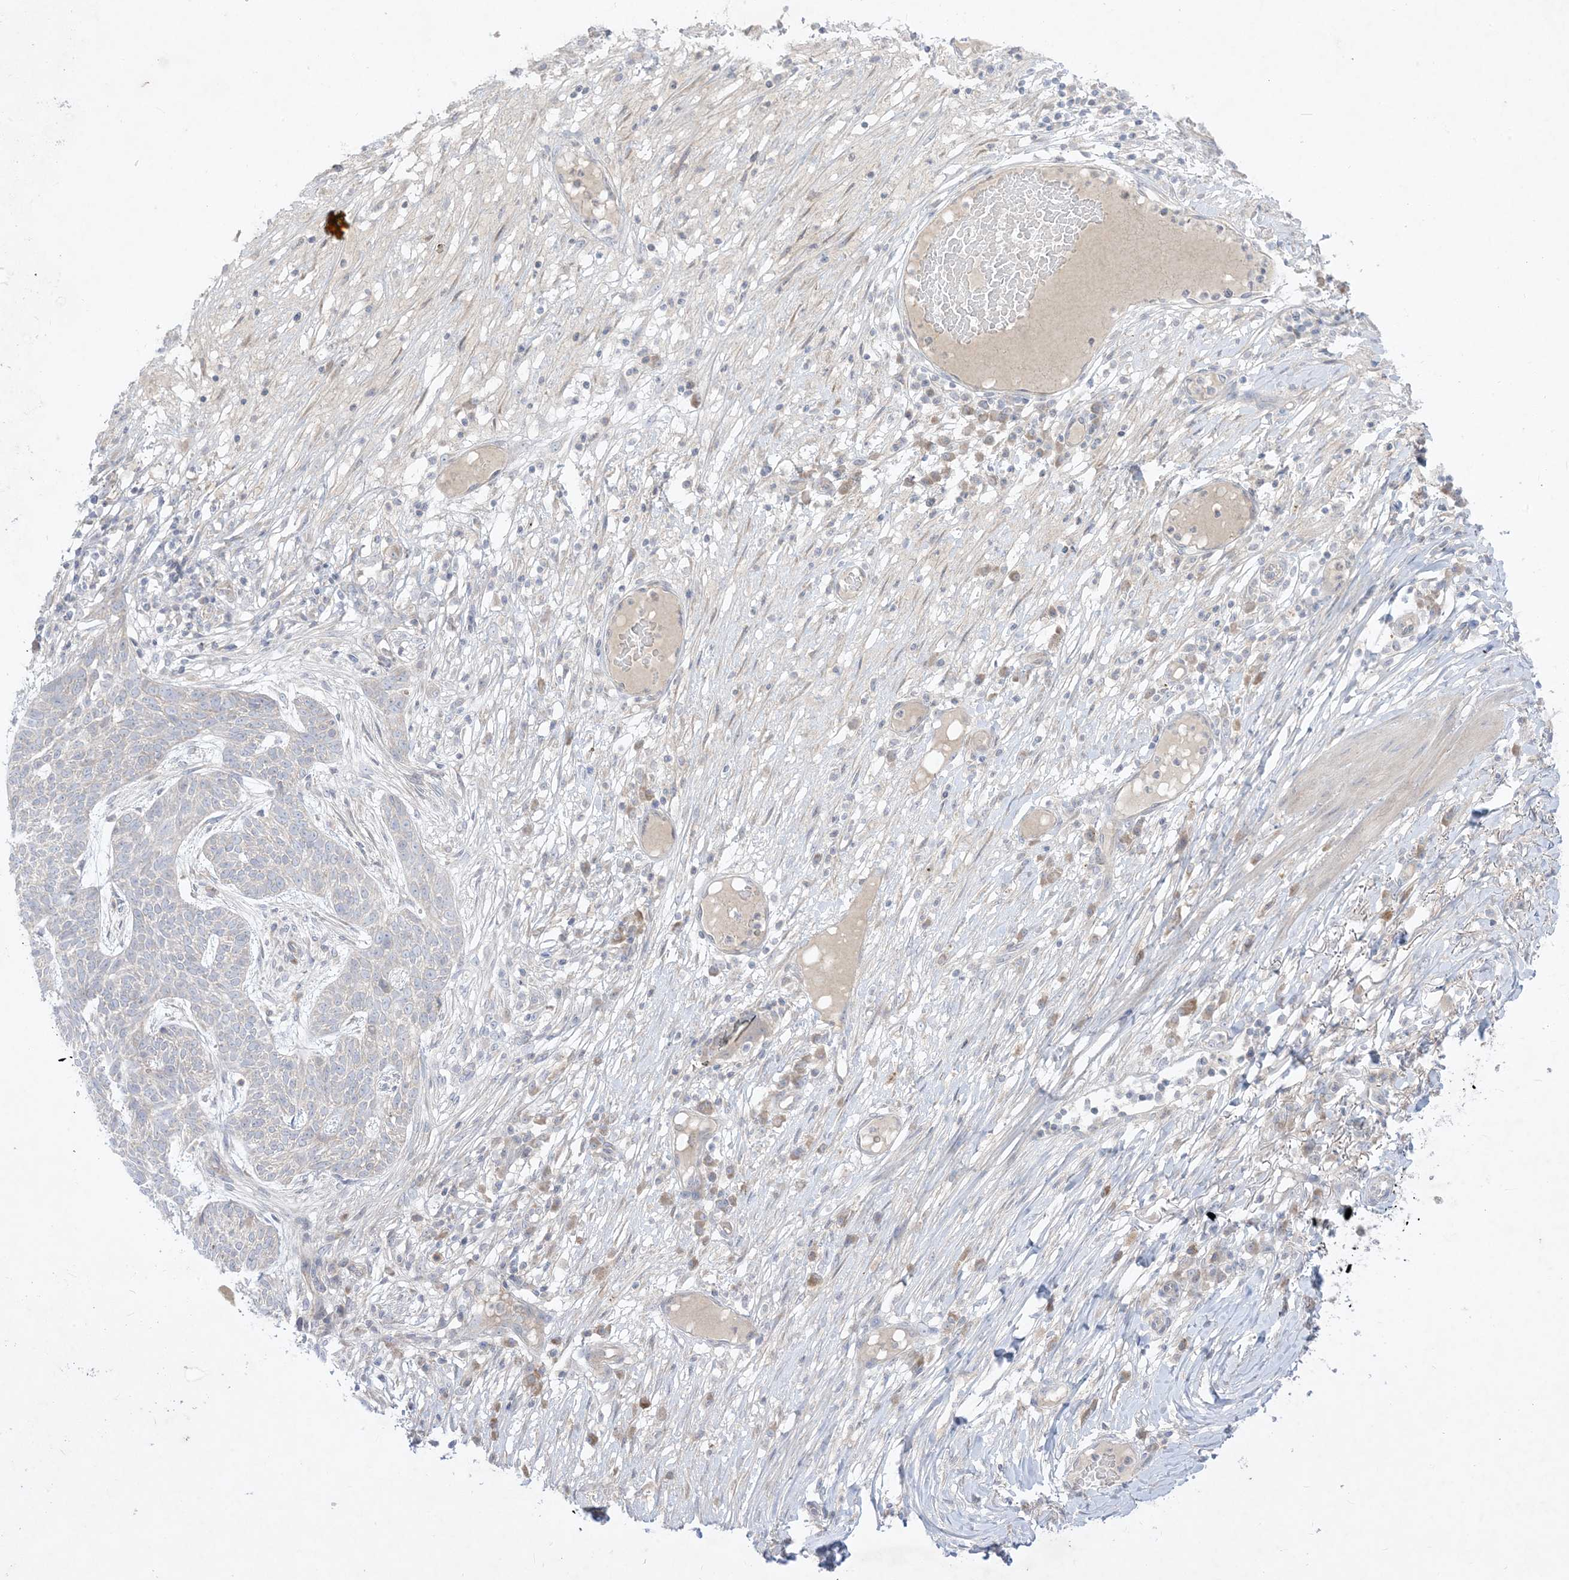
{"staining": {"intensity": "negative", "quantity": "none", "location": "none"}, "tissue": "skin cancer", "cell_type": "Tumor cells", "image_type": "cancer", "snomed": [{"axis": "morphology", "description": "Normal tissue, NOS"}, {"axis": "morphology", "description": "Basal cell carcinoma"}, {"axis": "topography", "description": "Skin"}], "caption": "Immunohistochemical staining of human skin cancer (basal cell carcinoma) reveals no significant staining in tumor cells.", "gene": "PLEKHA3", "patient": {"sex": "male", "age": 64}}